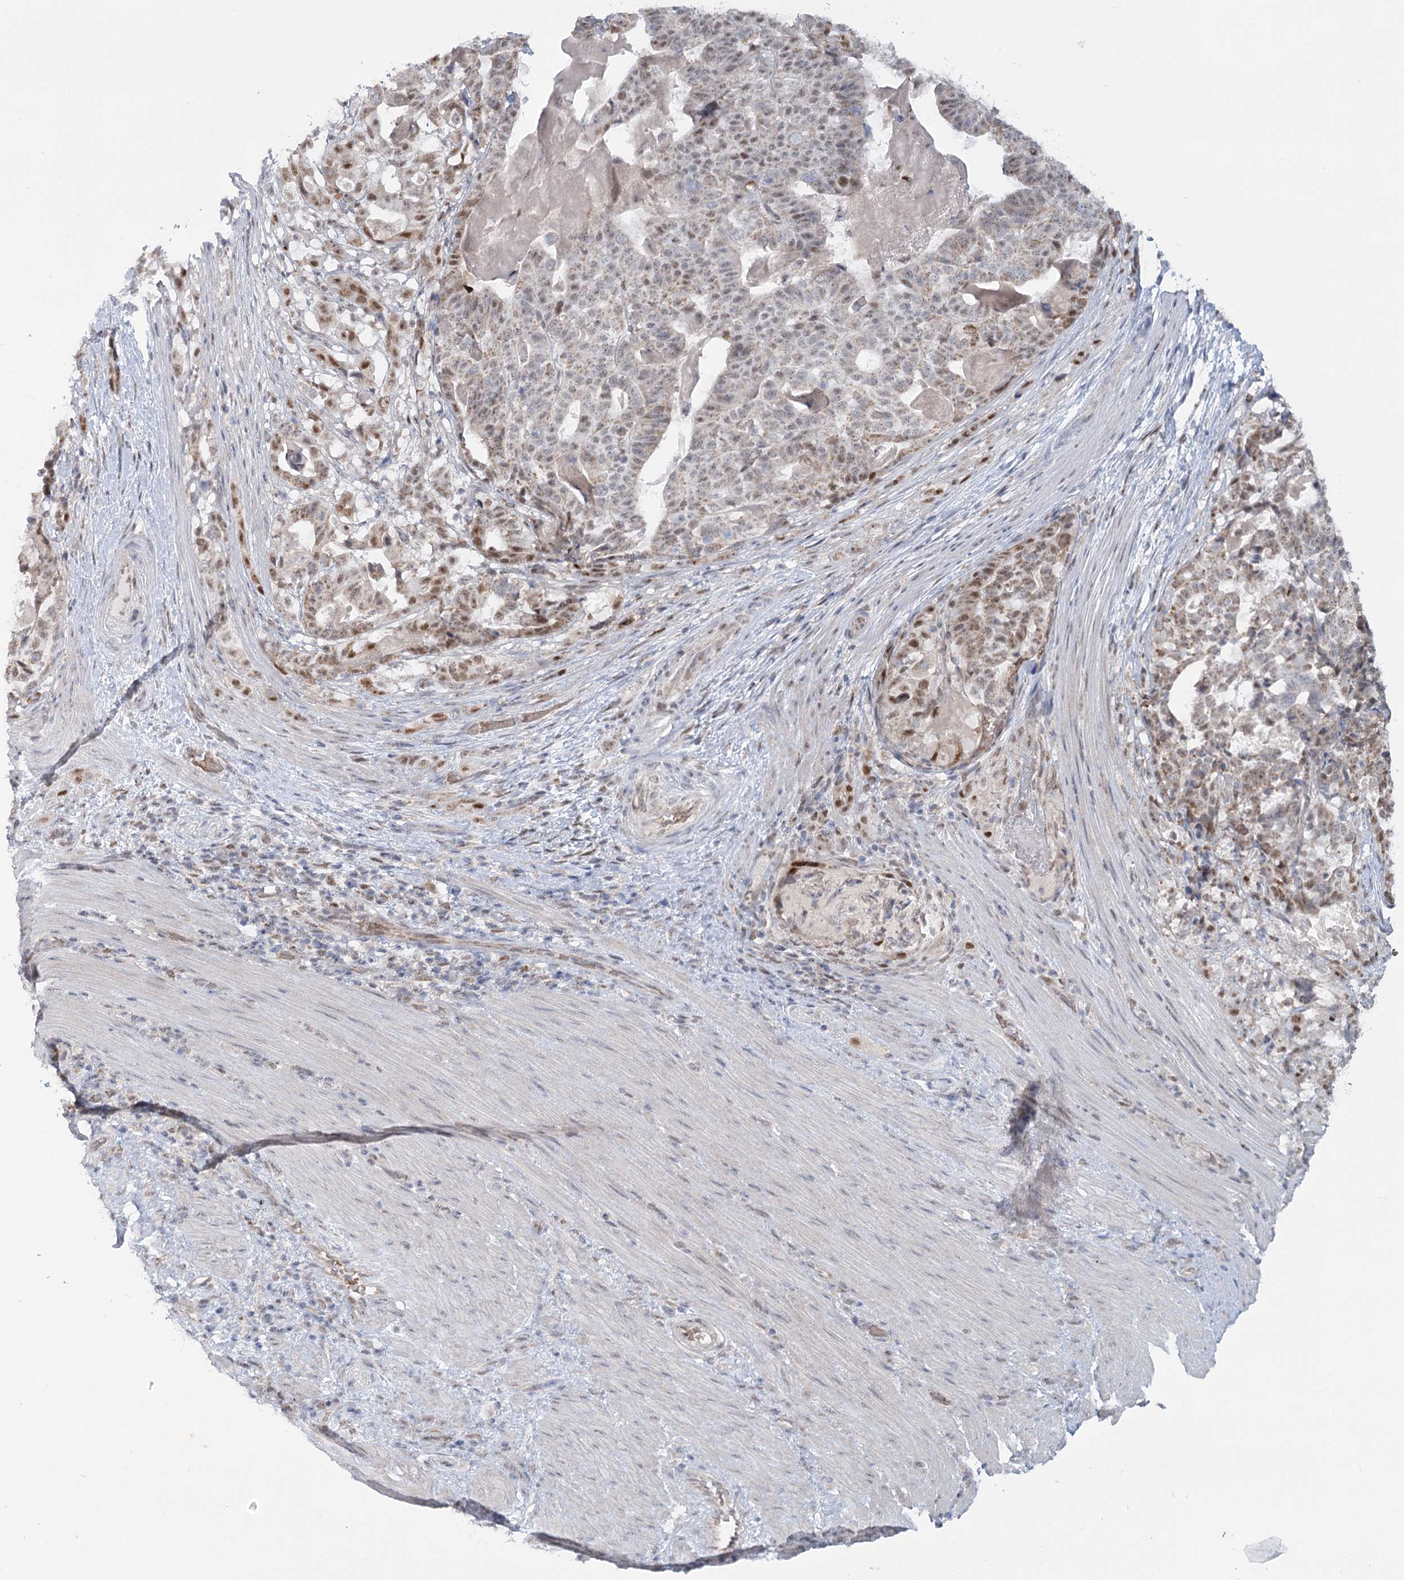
{"staining": {"intensity": "moderate", "quantity": "25%-75%", "location": "nuclear"}, "tissue": "stomach cancer", "cell_type": "Tumor cells", "image_type": "cancer", "snomed": [{"axis": "morphology", "description": "Adenocarcinoma, NOS"}, {"axis": "topography", "description": "Stomach"}], "caption": "Protein expression analysis of human stomach cancer (adenocarcinoma) reveals moderate nuclear staining in approximately 25%-75% of tumor cells.", "gene": "MTG1", "patient": {"sex": "male", "age": 48}}